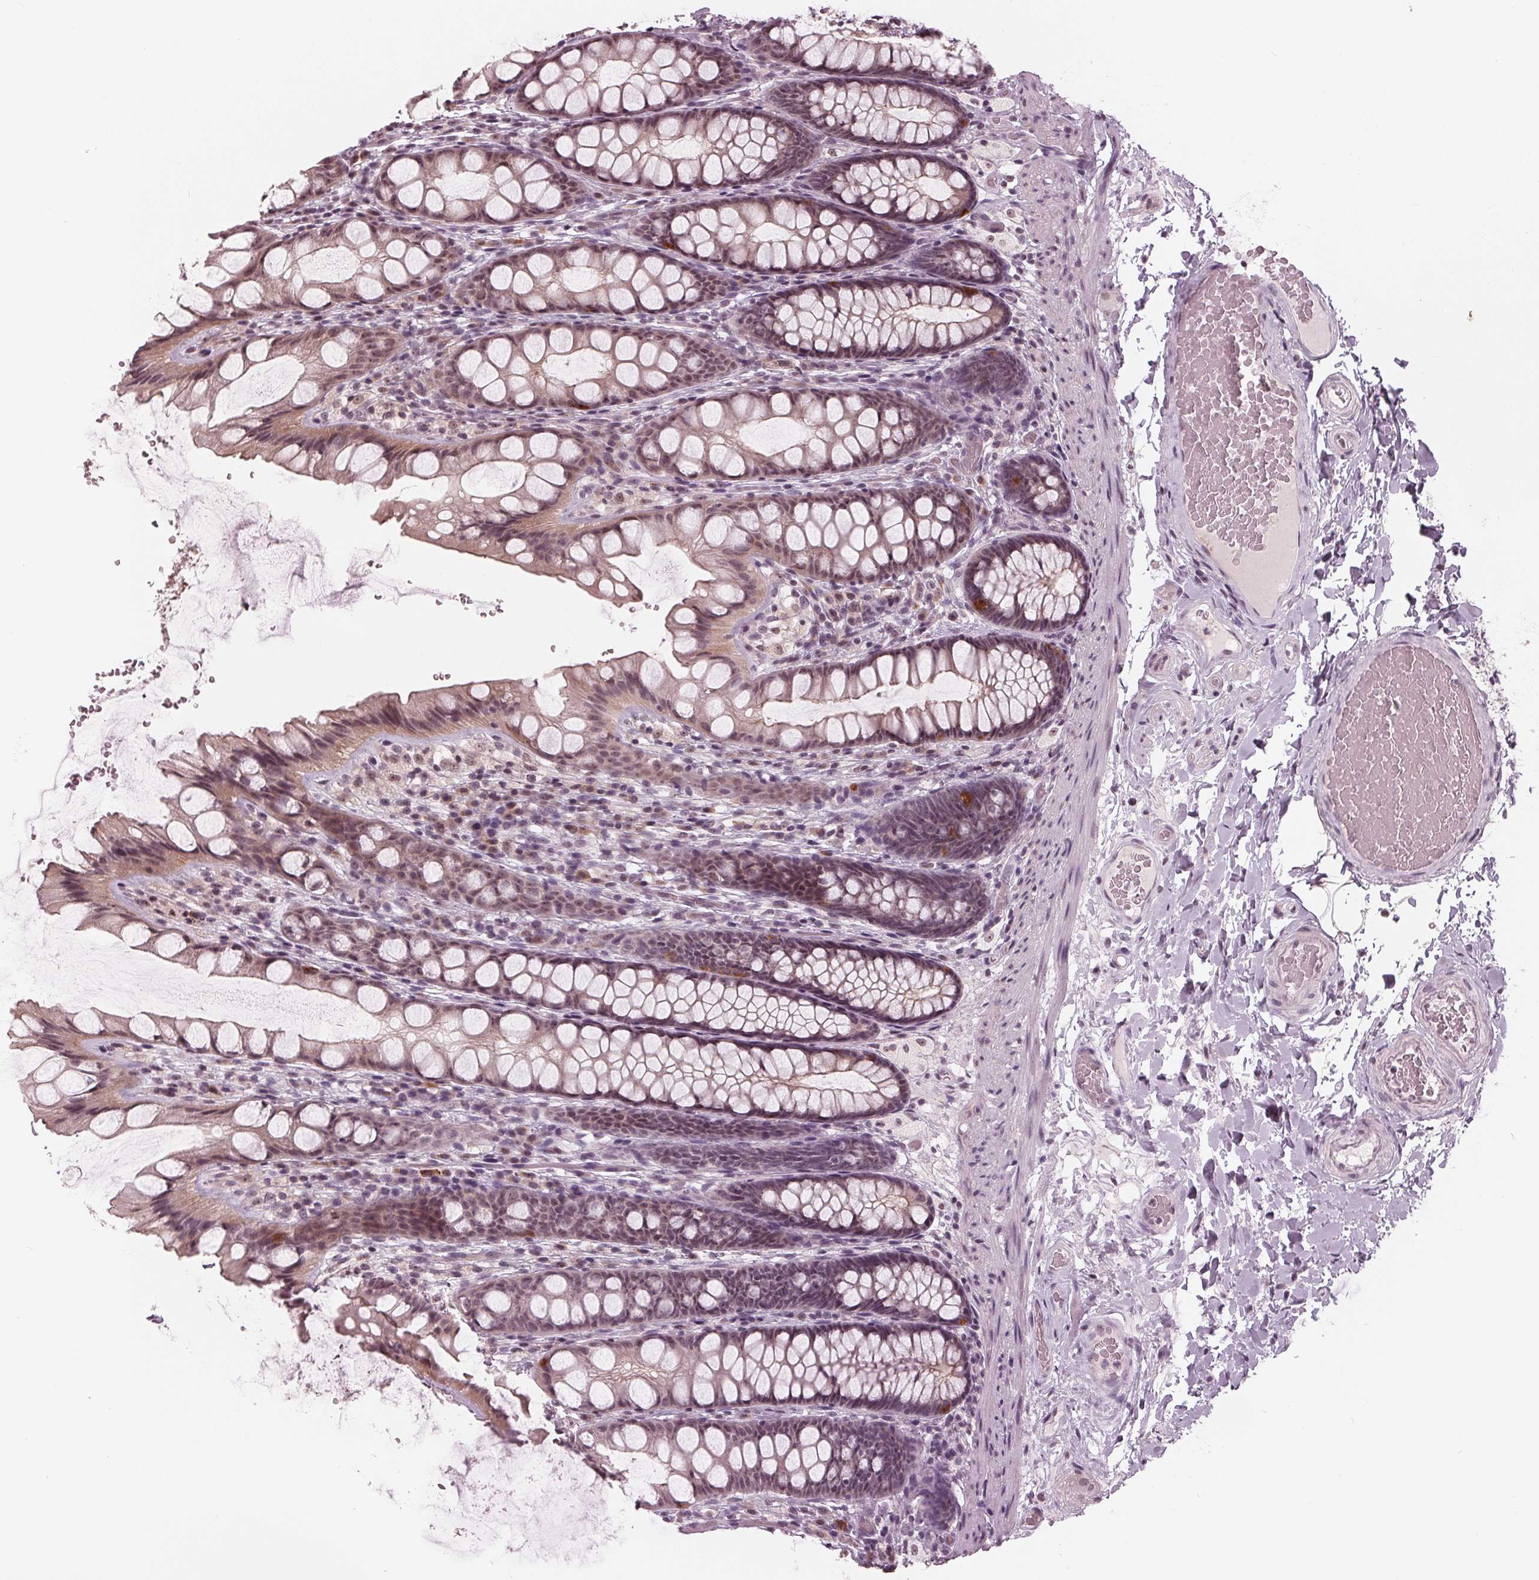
{"staining": {"intensity": "negative", "quantity": "none", "location": "none"}, "tissue": "colon", "cell_type": "Endothelial cells", "image_type": "normal", "snomed": [{"axis": "morphology", "description": "Normal tissue, NOS"}, {"axis": "topography", "description": "Colon"}], "caption": "IHC photomicrograph of unremarkable colon stained for a protein (brown), which shows no staining in endothelial cells. The staining was performed using DAB (3,3'-diaminobenzidine) to visualize the protein expression in brown, while the nuclei were stained in blue with hematoxylin (Magnification: 20x).", "gene": "SLX4", "patient": {"sex": "male", "age": 47}}